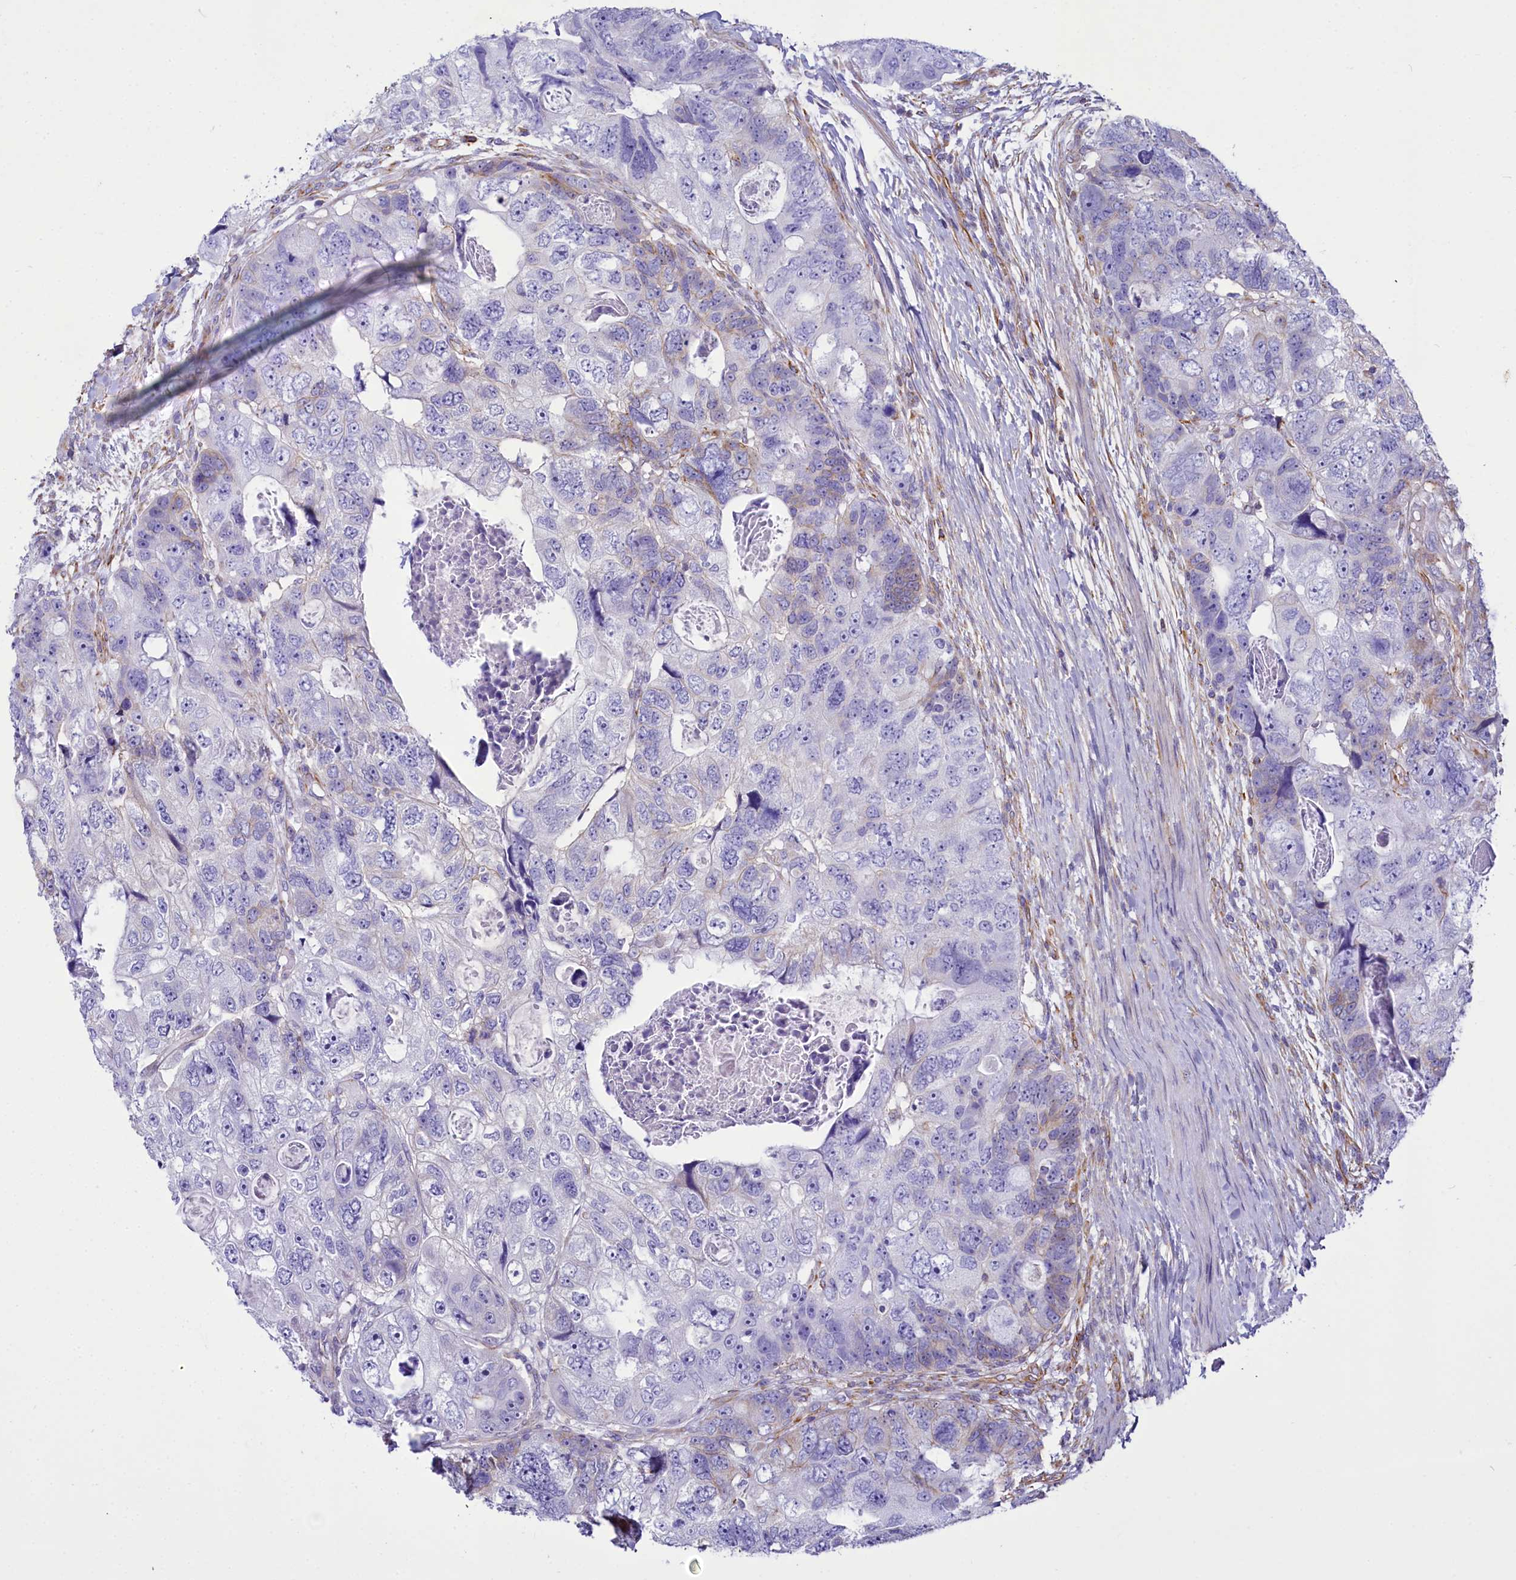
{"staining": {"intensity": "negative", "quantity": "none", "location": "none"}, "tissue": "colorectal cancer", "cell_type": "Tumor cells", "image_type": "cancer", "snomed": [{"axis": "morphology", "description": "Adenocarcinoma, NOS"}, {"axis": "topography", "description": "Rectum"}], "caption": "Histopathology image shows no significant protein staining in tumor cells of colorectal cancer (adenocarcinoma). (Brightfield microscopy of DAB (3,3'-diaminobenzidine) immunohistochemistry (IHC) at high magnification).", "gene": "CD99", "patient": {"sex": "male", "age": 59}}